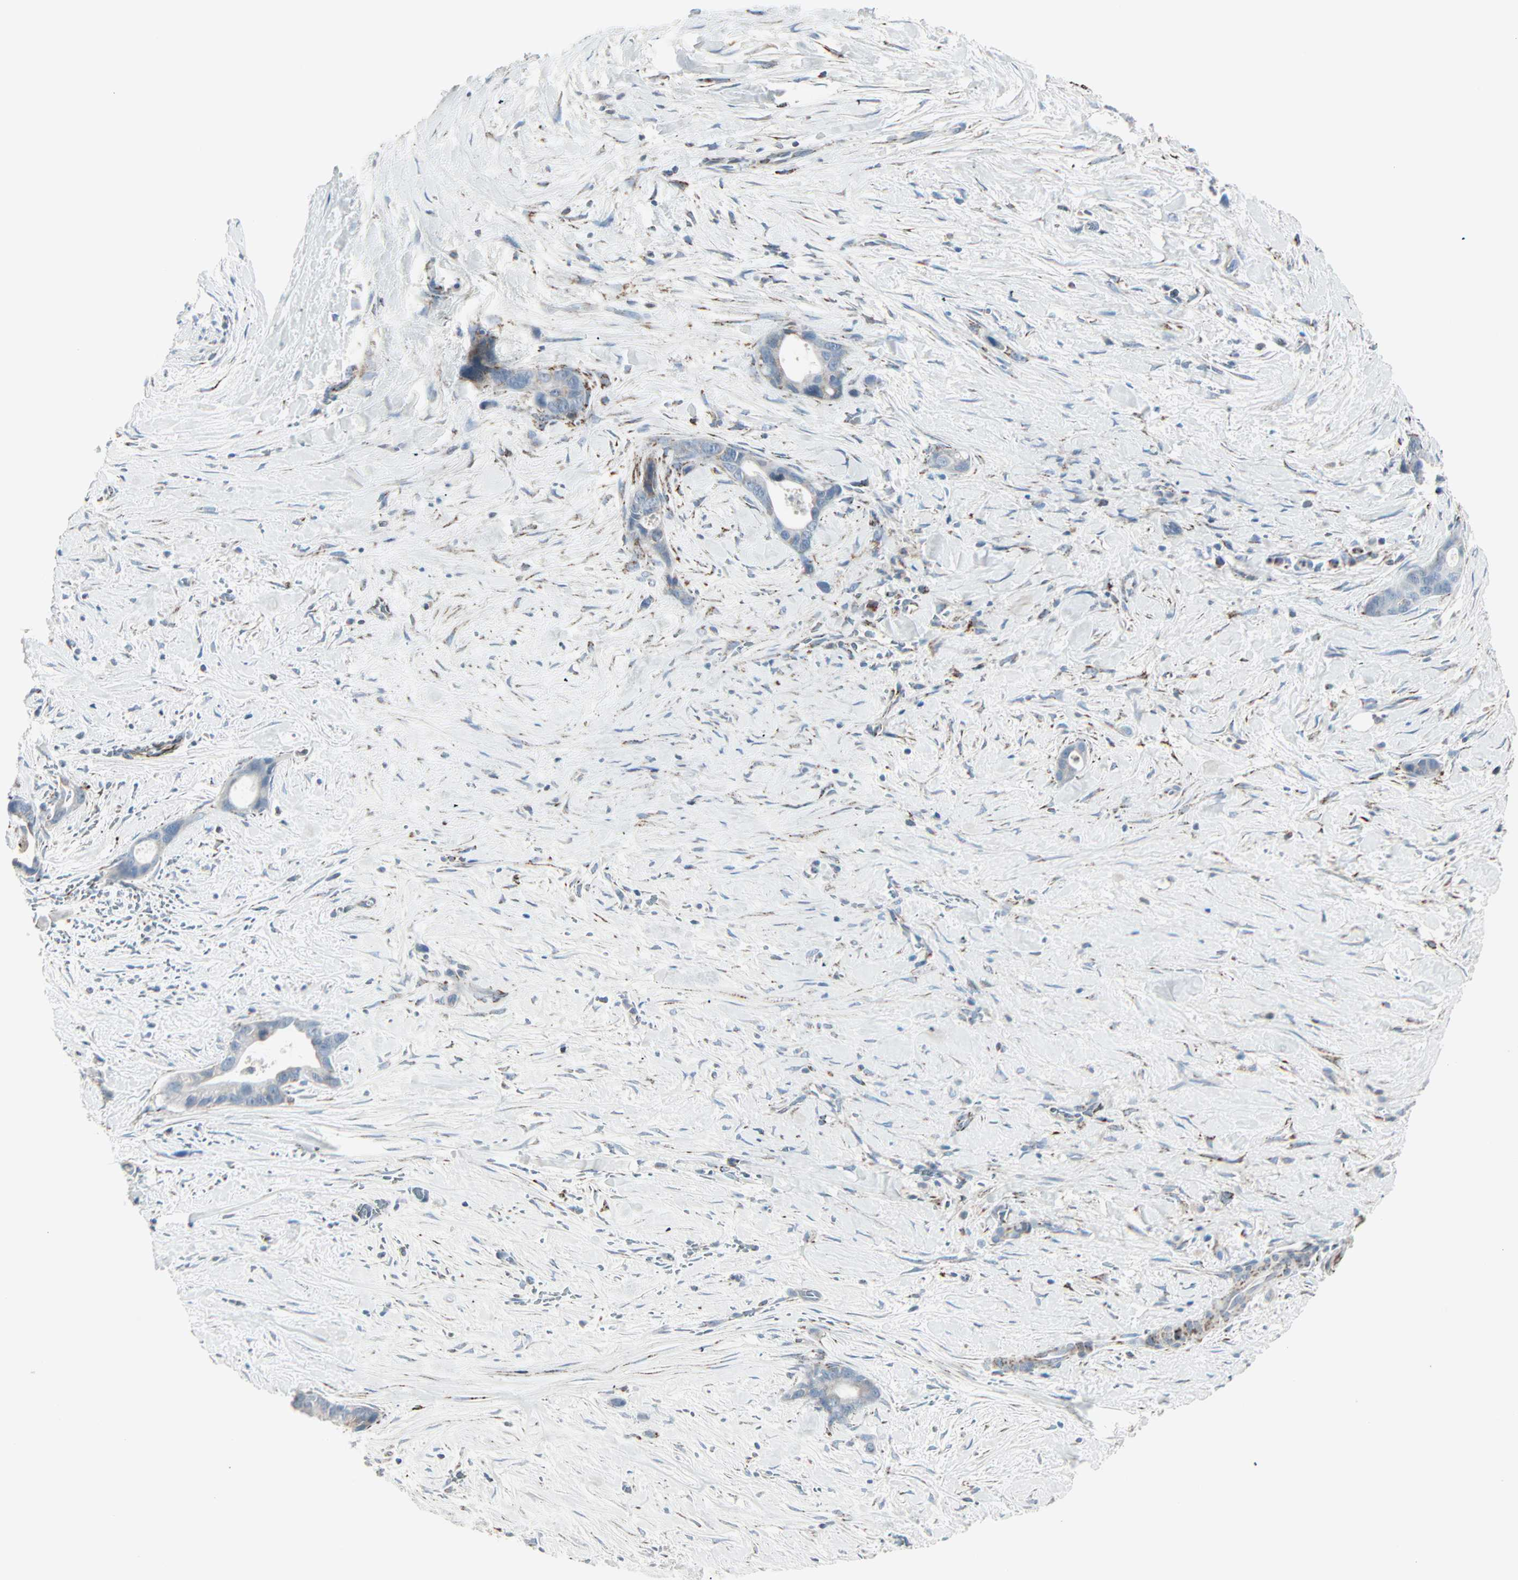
{"staining": {"intensity": "weak", "quantity": "<25%", "location": "cytoplasmic/membranous"}, "tissue": "liver cancer", "cell_type": "Tumor cells", "image_type": "cancer", "snomed": [{"axis": "morphology", "description": "Cholangiocarcinoma"}, {"axis": "topography", "description": "Liver"}], "caption": "Immunohistochemical staining of human cholangiocarcinoma (liver) reveals no significant positivity in tumor cells.", "gene": "IDH2", "patient": {"sex": "female", "age": 55}}